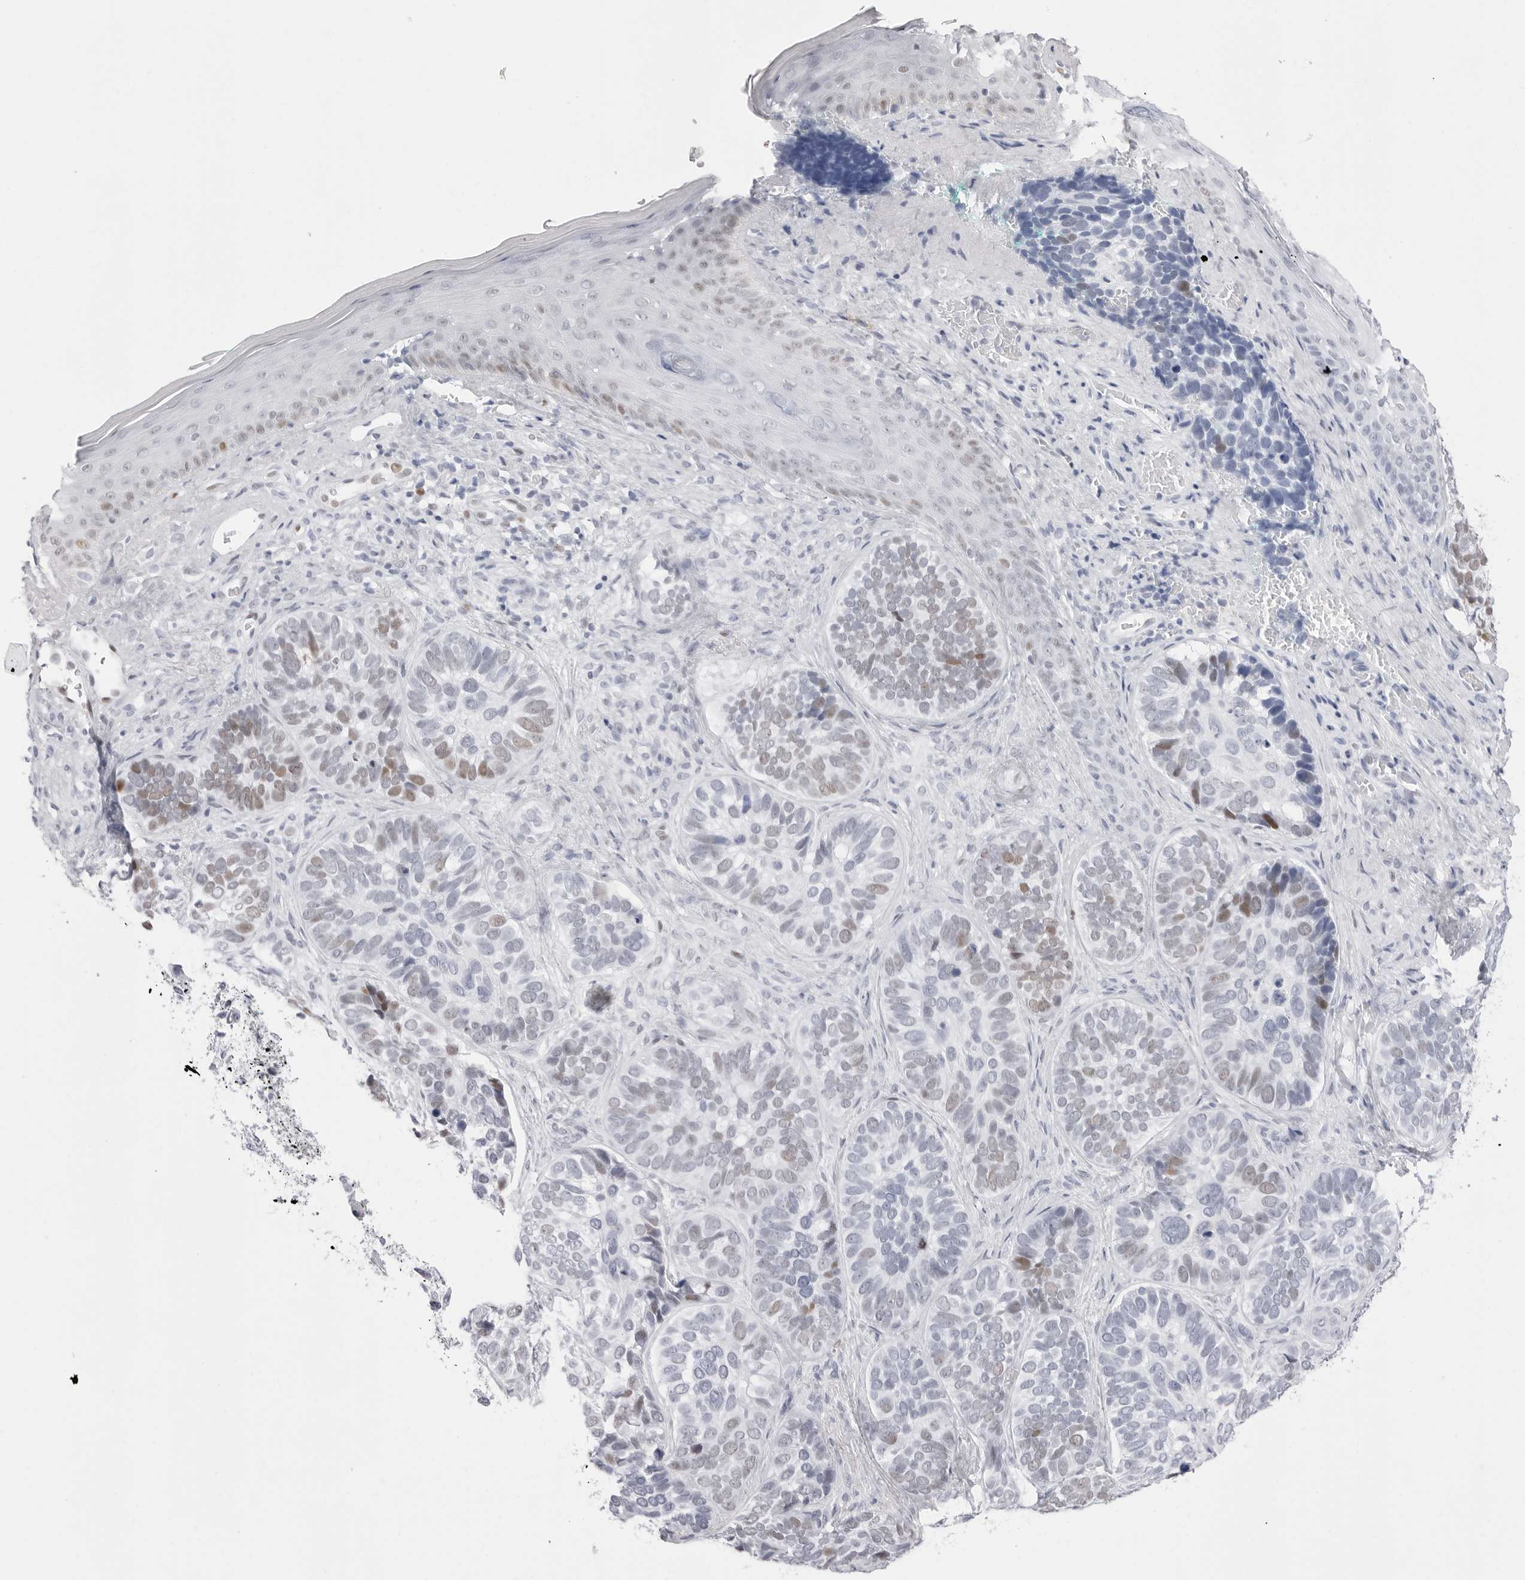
{"staining": {"intensity": "moderate", "quantity": "<25%", "location": "nuclear"}, "tissue": "skin cancer", "cell_type": "Tumor cells", "image_type": "cancer", "snomed": [{"axis": "morphology", "description": "Basal cell carcinoma"}, {"axis": "topography", "description": "Skin"}], "caption": "An image of human skin basal cell carcinoma stained for a protein demonstrates moderate nuclear brown staining in tumor cells.", "gene": "NASP", "patient": {"sex": "male", "age": 62}}